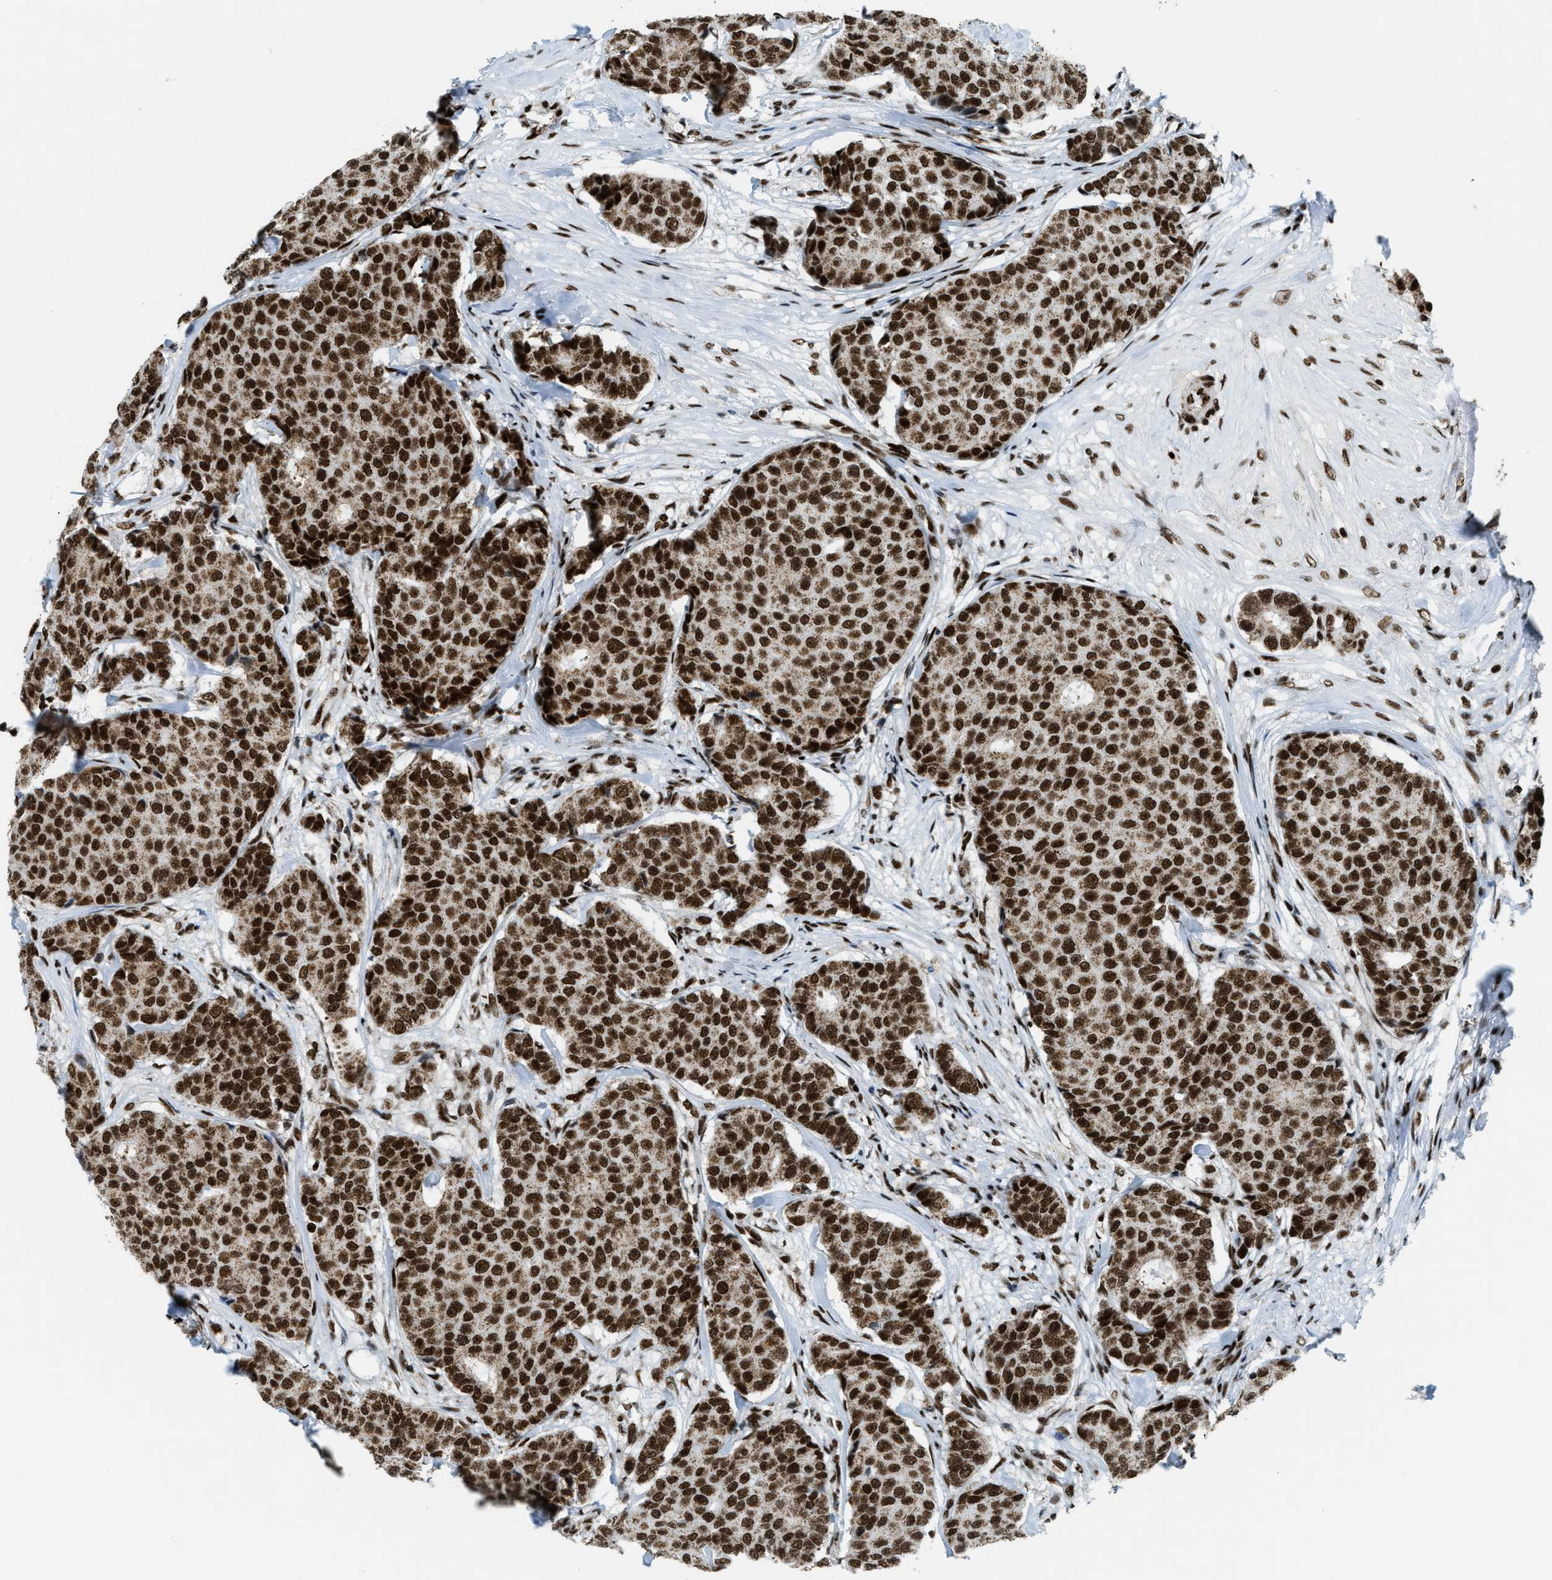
{"staining": {"intensity": "strong", "quantity": ">75%", "location": "cytoplasmic/membranous,nuclear"}, "tissue": "breast cancer", "cell_type": "Tumor cells", "image_type": "cancer", "snomed": [{"axis": "morphology", "description": "Duct carcinoma"}, {"axis": "topography", "description": "Breast"}], "caption": "Breast infiltrating ductal carcinoma tissue displays strong cytoplasmic/membranous and nuclear expression in about >75% of tumor cells, visualized by immunohistochemistry.", "gene": "GABPB1", "patient": {"sex": "female", "age": 75}}